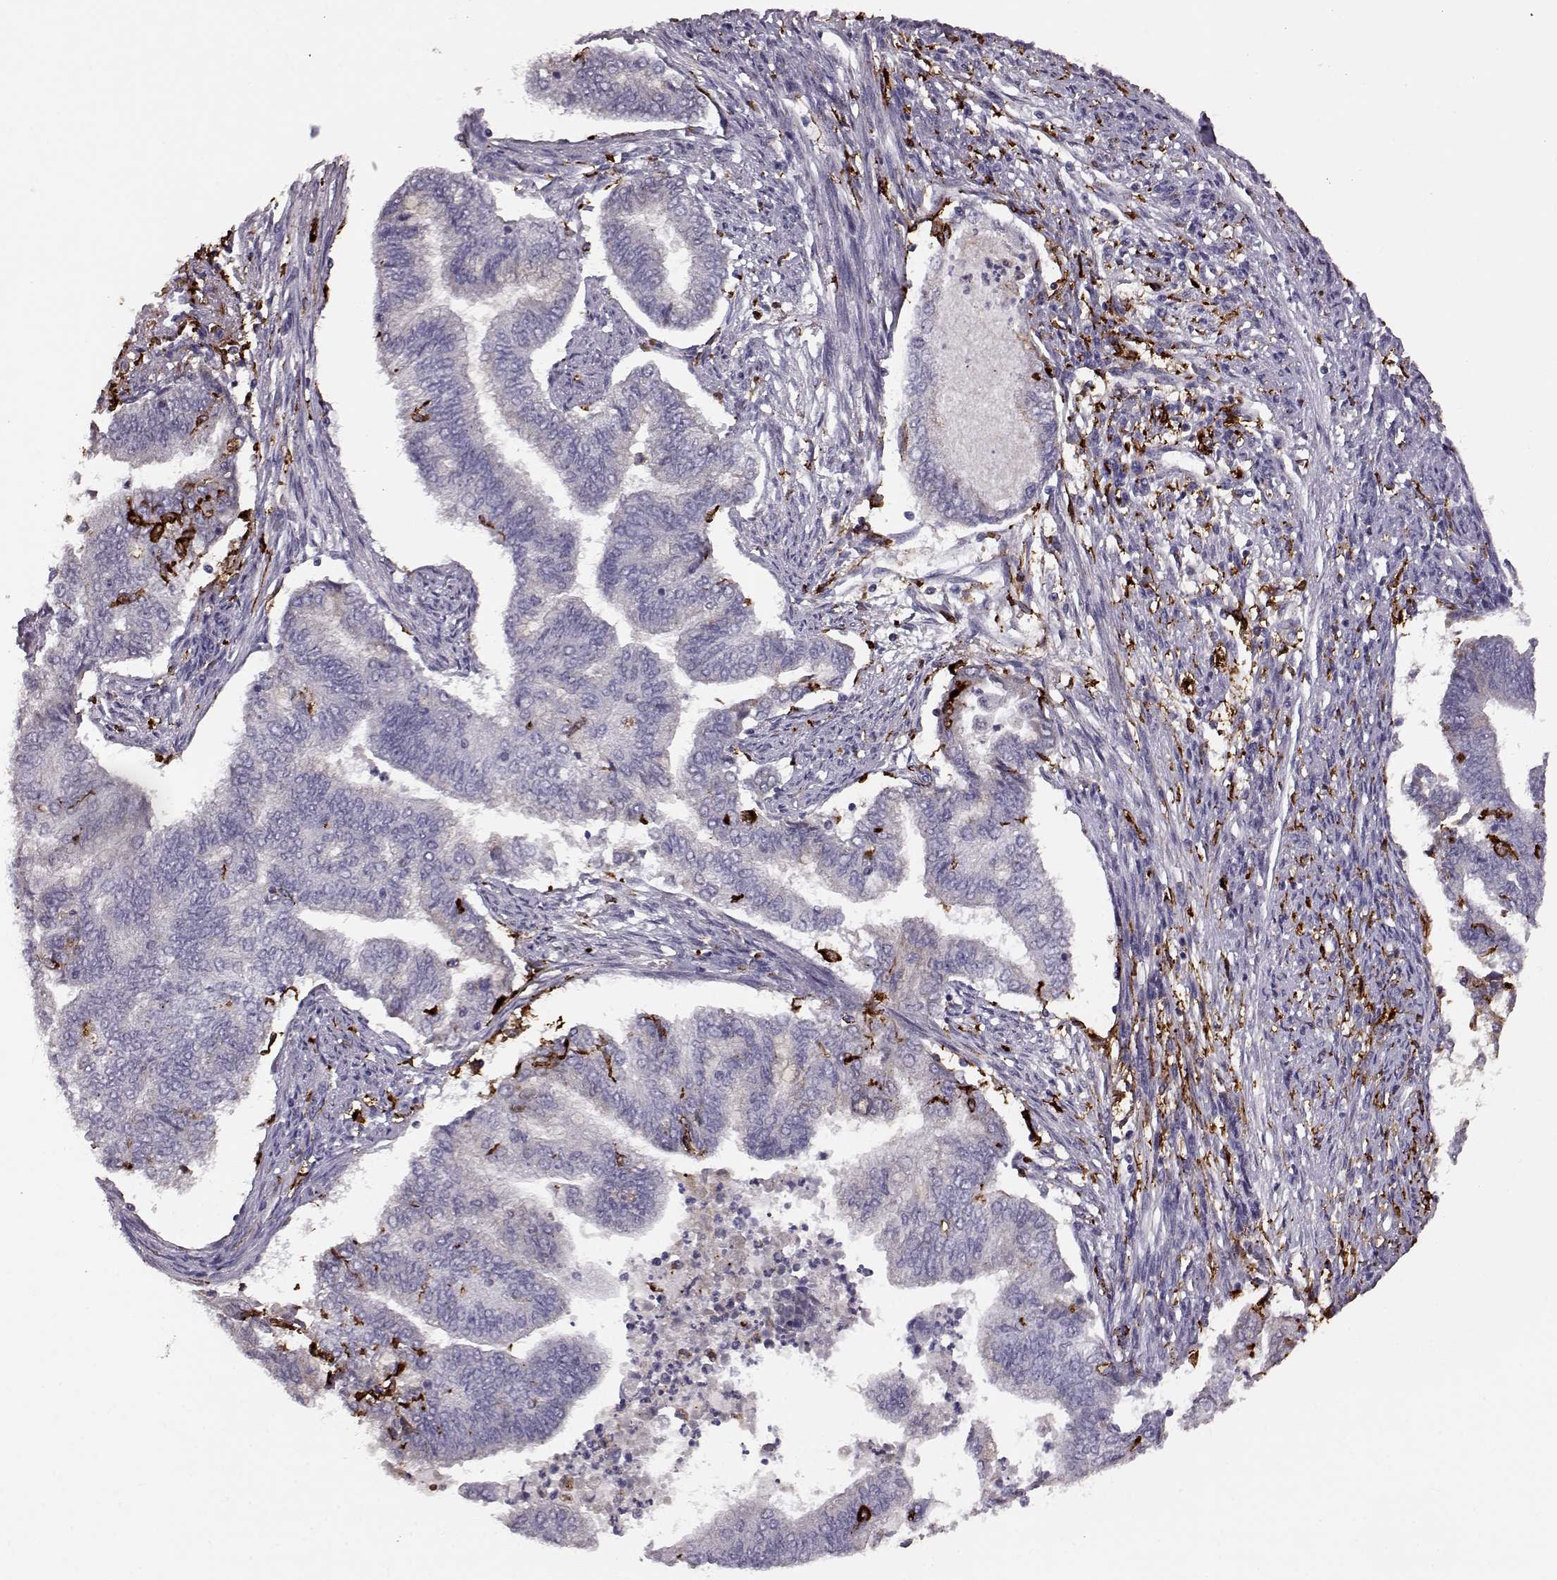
{"staining": {"intensity": "negative", "quantity": "none", "location": "none"}, "tissue": "endometrial cancer", "cell_type": "Tumor cells", "image_type": "cancer", "snomed": [{"axis": "morphology", "description": "Adenocarcinoma, NOS"}, {"axis": "topography", "description": "Endometrium"}], "caption": "Histopathology image shows no significant protein positivity in tumor cells of endometrial cancer (adenocarcinoma). (DAB immunohistochemistry (IHC) visualized using brightfield microscopy, high magnification).", "gene": "CCNF", "patient": {"sex": "female", "age": 65}}